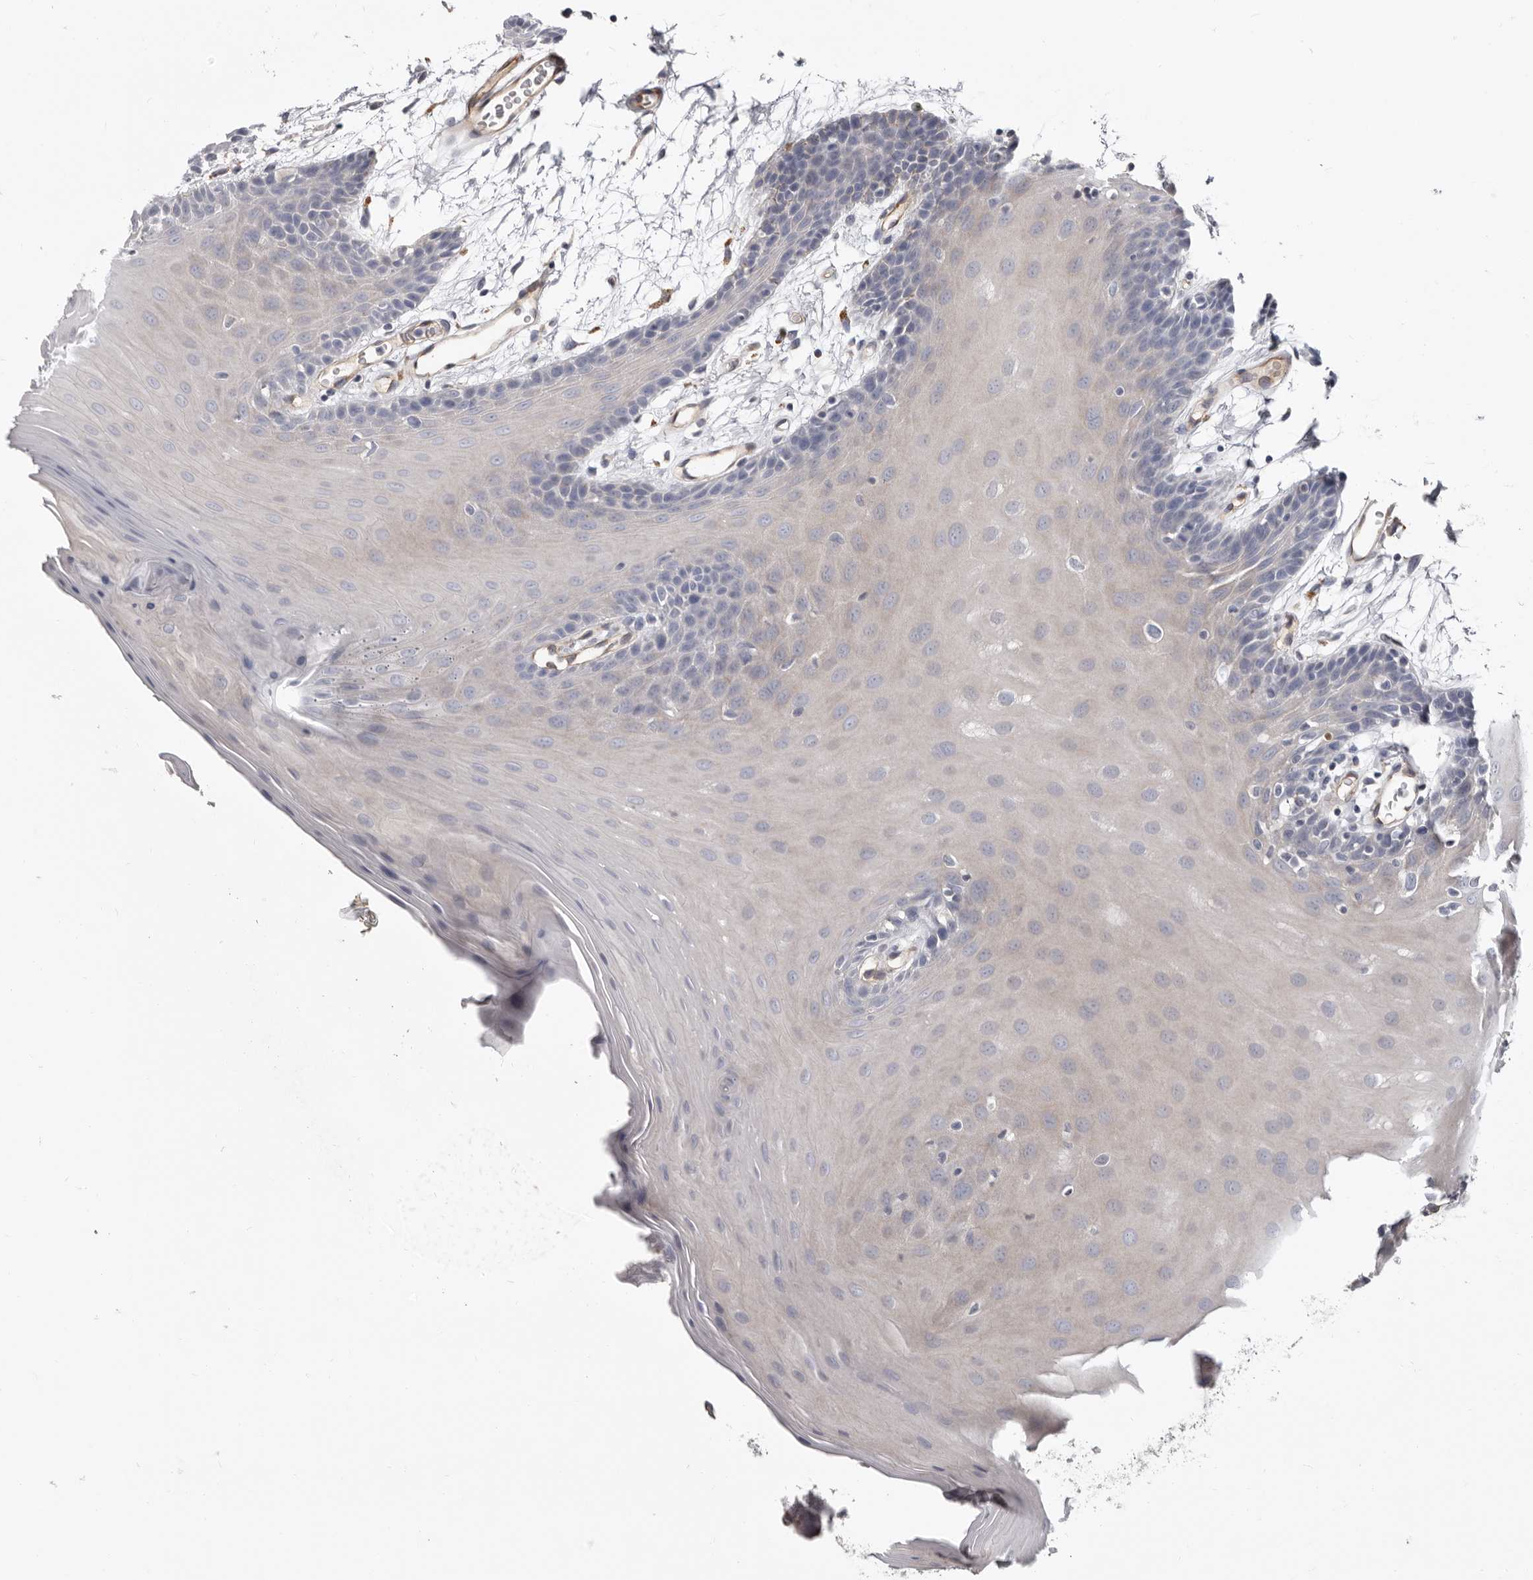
{"staining": {"intensity": "negative", "quantity": "none", "location": "none"}, "tissue": "oral mucosa", "cell_type": "Squamous epithelial cells", "image_type": "normal", "snomed": [{"axis": "morphology", "description": "Normal tissue, NOS"}, {"axis": "morphology", "description": "Squamous cell carcinoma, NOS"}, {"axis": "topography", "description": "Skeletal muscle"}, {"axis": "topography", "description": "Oral tissue"}, {"axis": "topography", "description": "Salivary gland"}, {"axis": "topography", "description": "Head-Neck"}], "caption": "High power microscopy histopathology image of an immunohistochemistry (IHC) photomicrograph of unremarkable oral mucosa, revealing no significant expression in squamous epithelial cells.", "gene": "ADGRL4", "patient": {"sex": "male", "age": 54}}